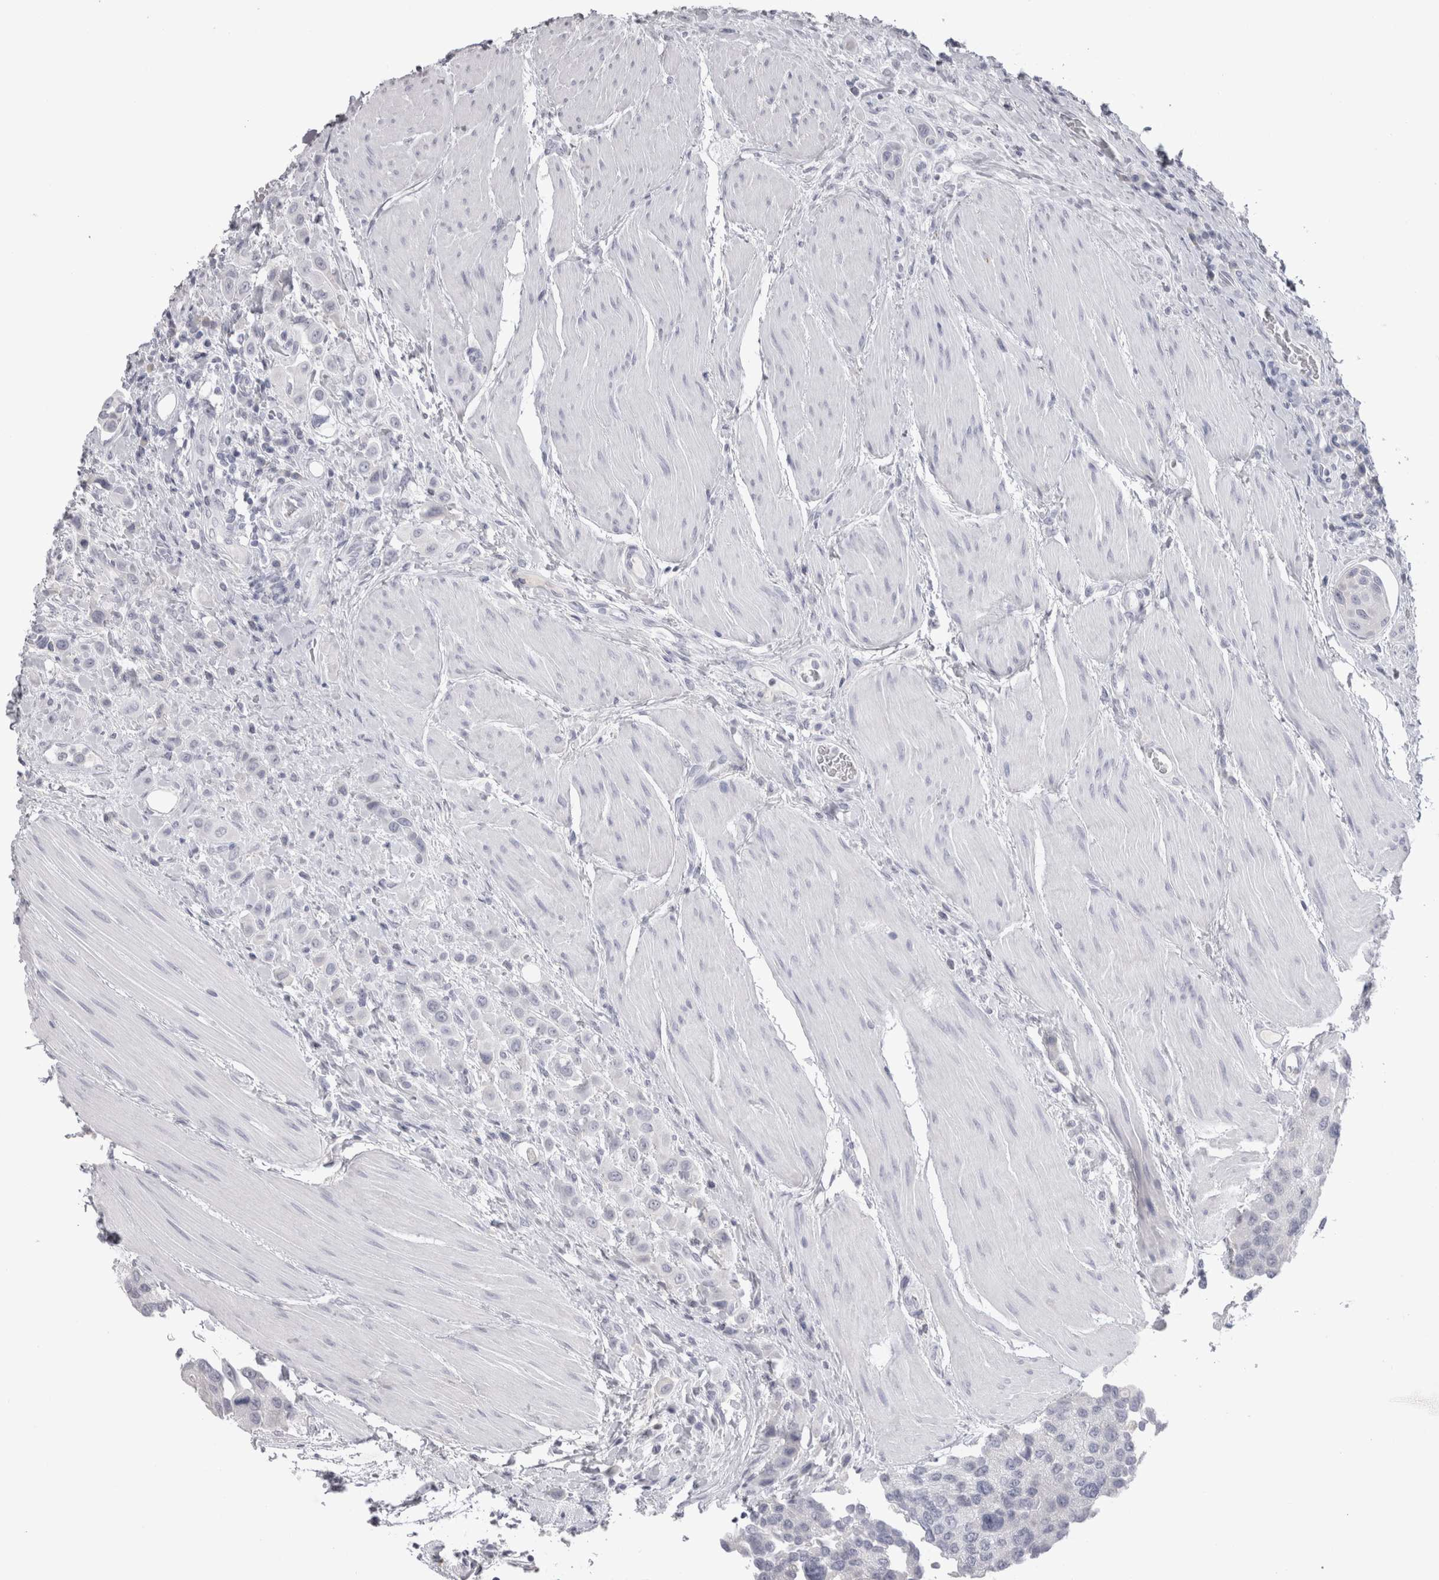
{"staining": {"intensity": "negative", "quantity": "none", "location": "none"}, "tissue": "urothelial cancer", "cell_type": "Tumor cells", "image_type": "cancer", "snomed": [{"axis": "morphology", "description": "Urothelial carcinoma, High grade"}, {"axis": "topography", "description": "Urinary bladder"}], "caption": "There is no significant positivity in tumor cells of high-grade urothelial carcinoma.", "gene": "ADAM2", "patient": {"sex": "male", "age": 50}}